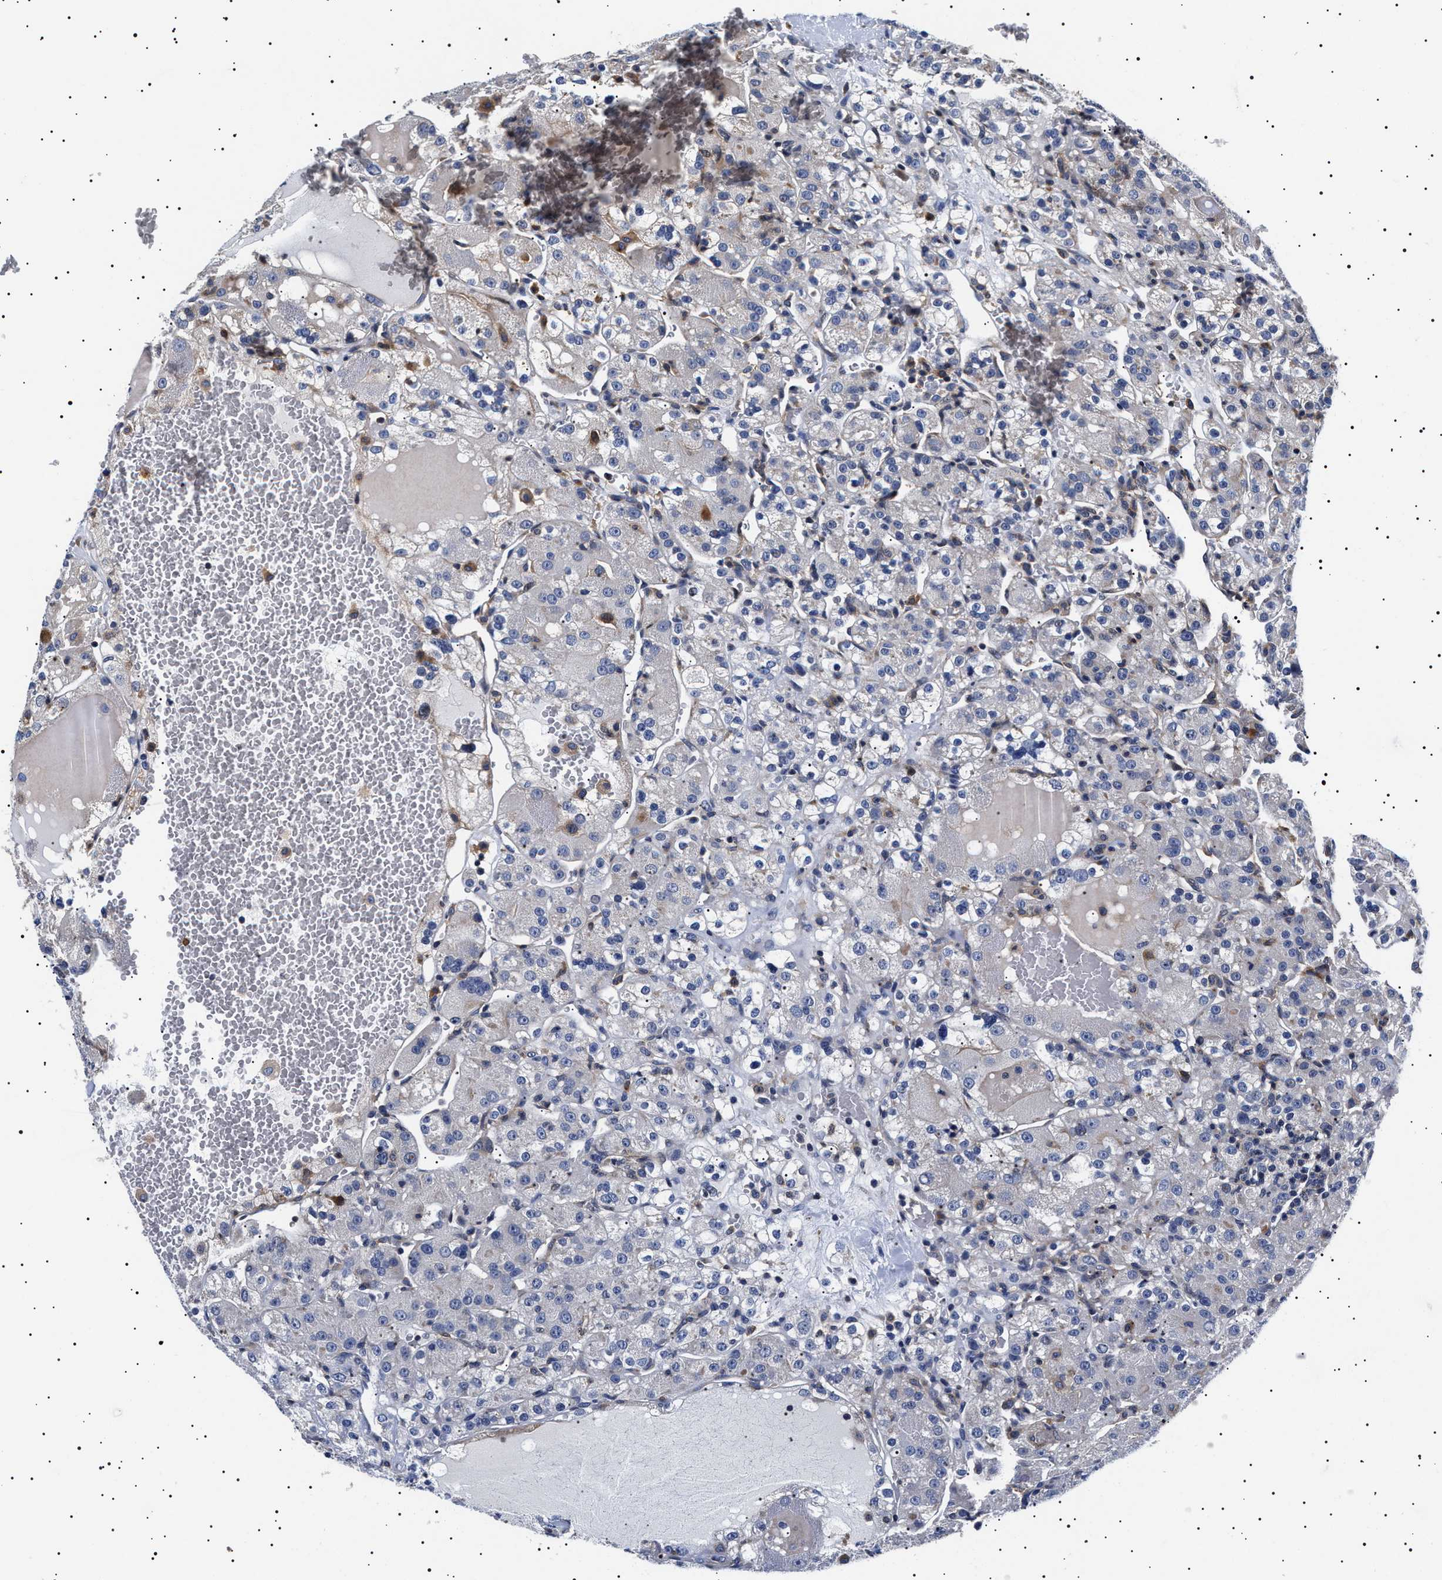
{"staining": {"intensity": "negative", "quantity": "none", "location": "none"}, "tissue": "renal cancer", "cell_type": "Tumor cells", "image_type": "cancer", "snomed": [{"axis": "morphology", "description": "Normal tissue, NOS"}, {"axis": "morphology", "description": "Adenocarcinoma, NOS"}, {"axis": "topography", "description": "Kidney"}], "caption": "A high-resolution photomicrograph shows immunohistochemistry (IHC) staining of renal cancer (adenocarcinoma), which shows no significant expression in tumor cells.", "gene": "SLC4A7", "patient": {"sex": "male", "age": 61}}